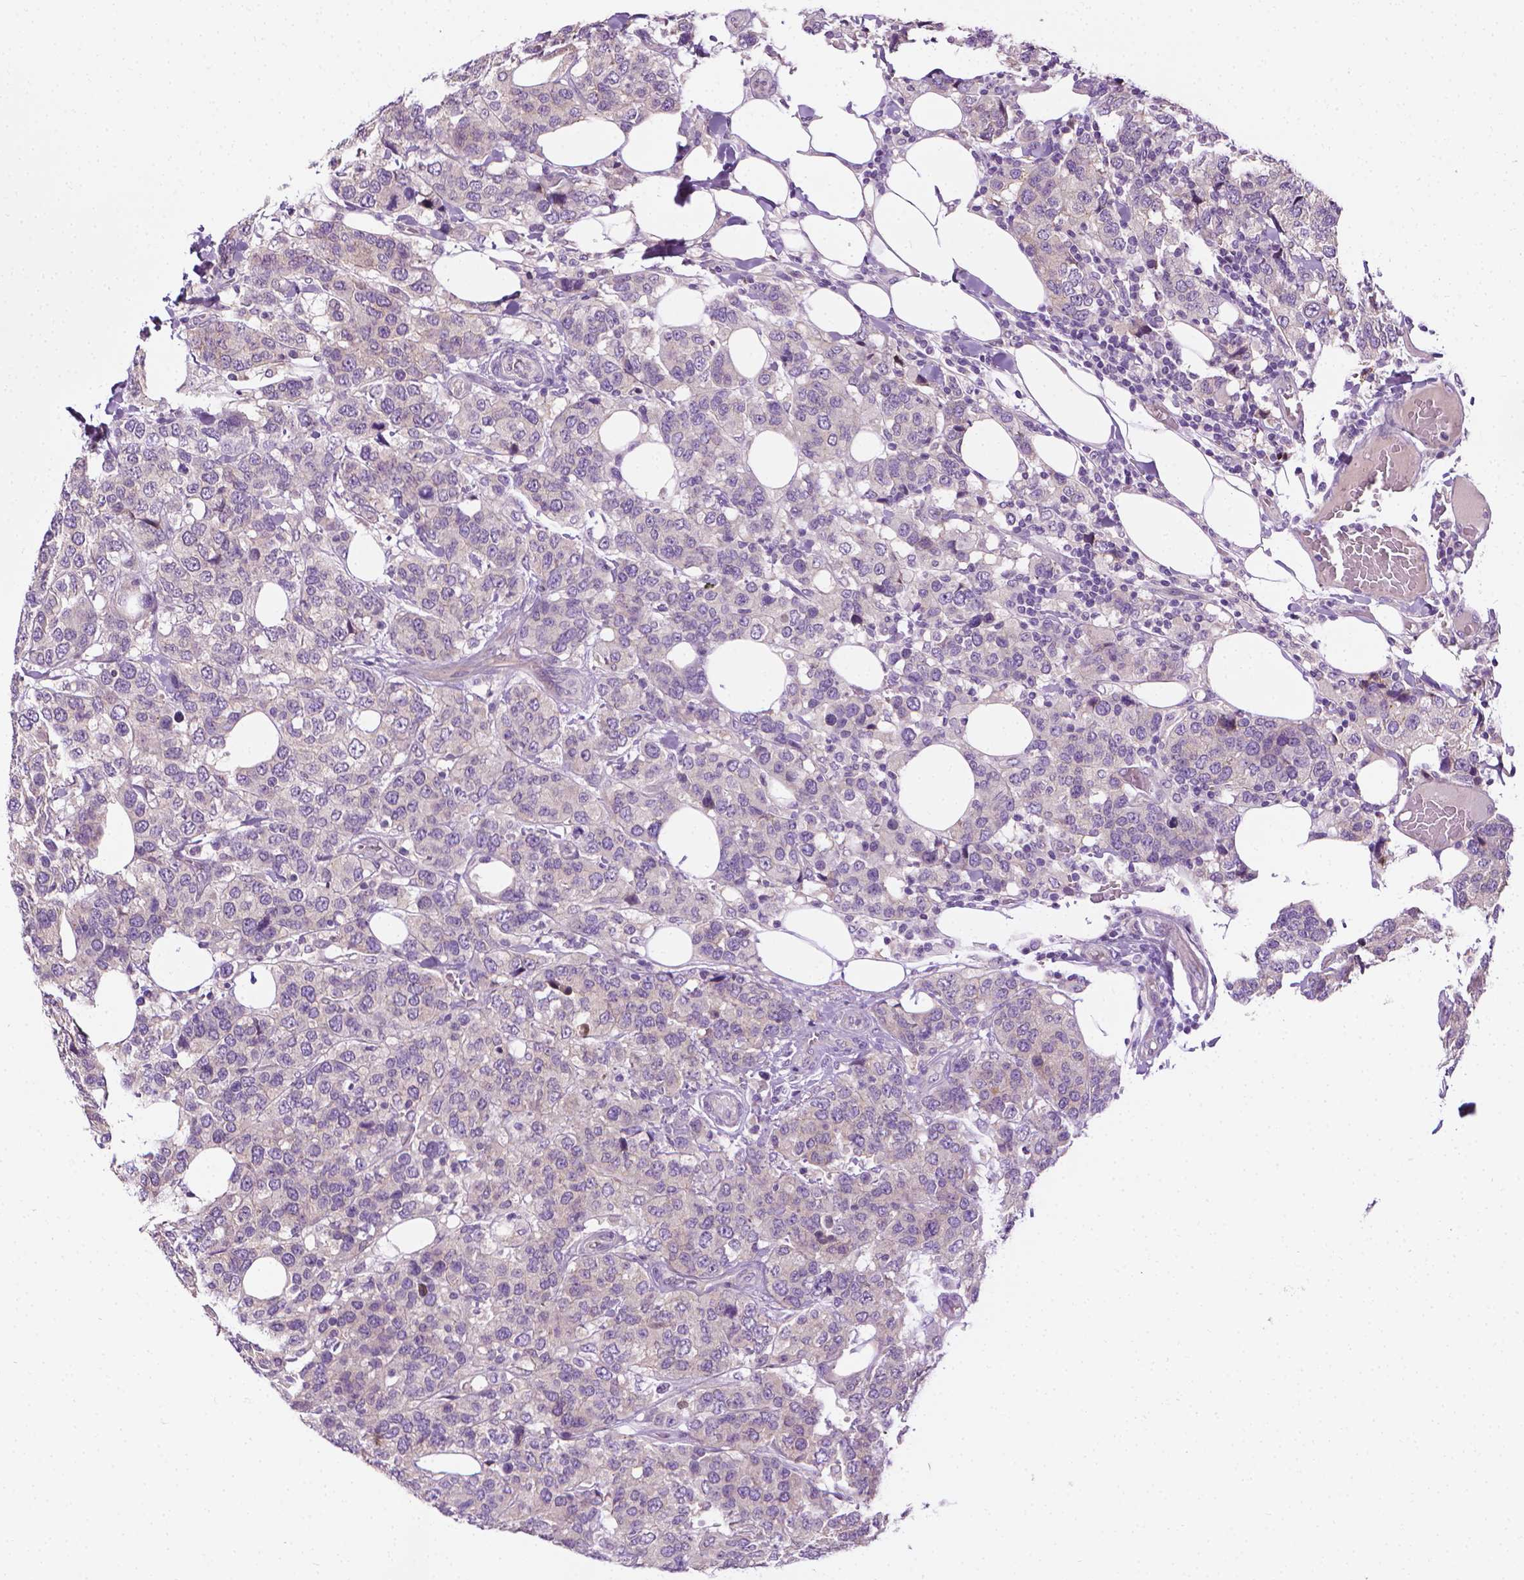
{"staining": {"intensity": "negative", "quantity": "none", "location": "none"}, "tissue": "breast cancer", "cell_type": "Tumor cells", "image_type": "cancer", "snomed": [{"axis": "morphology", "description": "Lobular carcinoma"}, {"axis": "topography", "description": "Breast"}], "caption": "Human breast cancer stained for a protein using immunohistochemistry shows no staining in tumor cells.", "gene": "MCOLN3", "patient": {"sex": "female", "age": 59}}